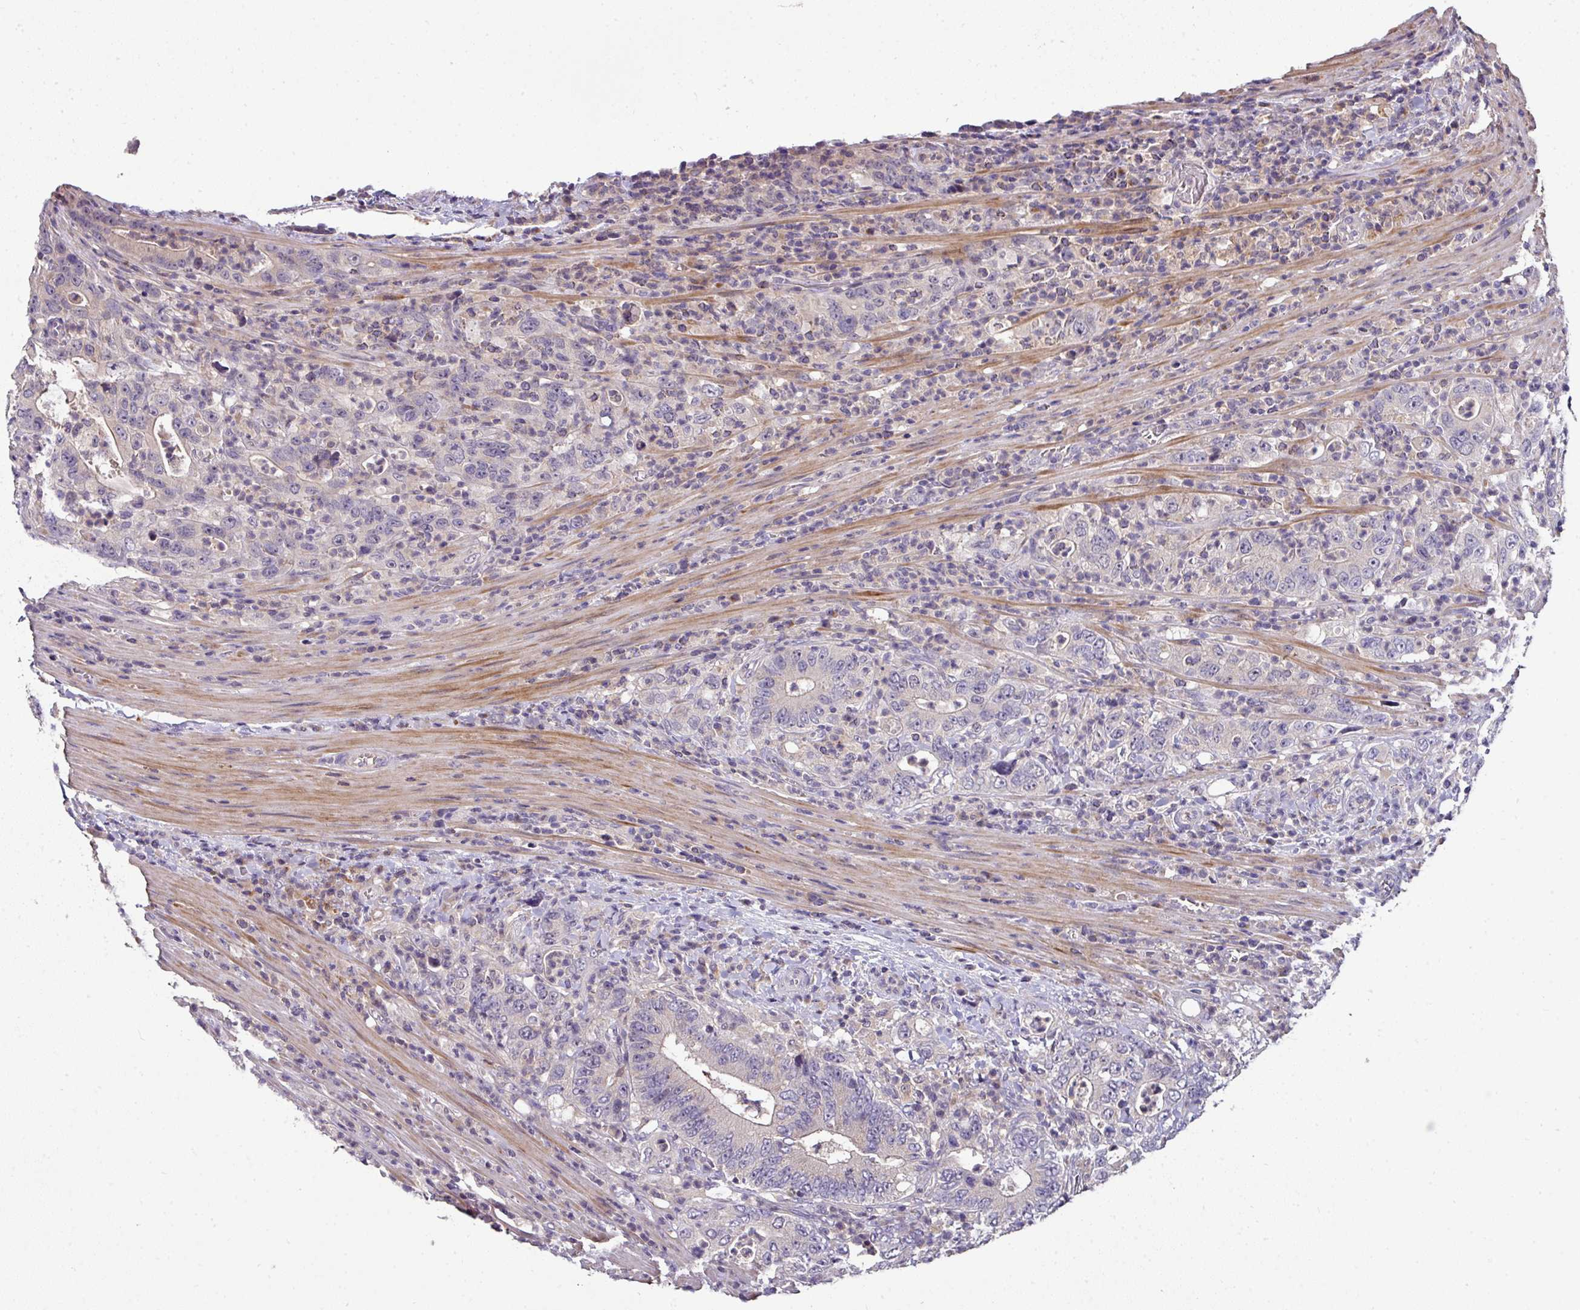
{"staining": {"intensity": "negative", "quantity": "none", "location": "none"}, "tissue": "colorectal cancer", "cell_type": "Tumor cells", "image_type": "cancer", "snomed": [{"axis": "morphology", "description": "Adenocarcinoma, NOS"}, {"axis": "topography", "description": "Colon"}], "caption": "DAB immunohistochemical staining of colorectal adenocarcinoma shows no significant expression in tumor cells.", "gene": "AEBP2", "patient": {"sex": "female", "age": 75}}